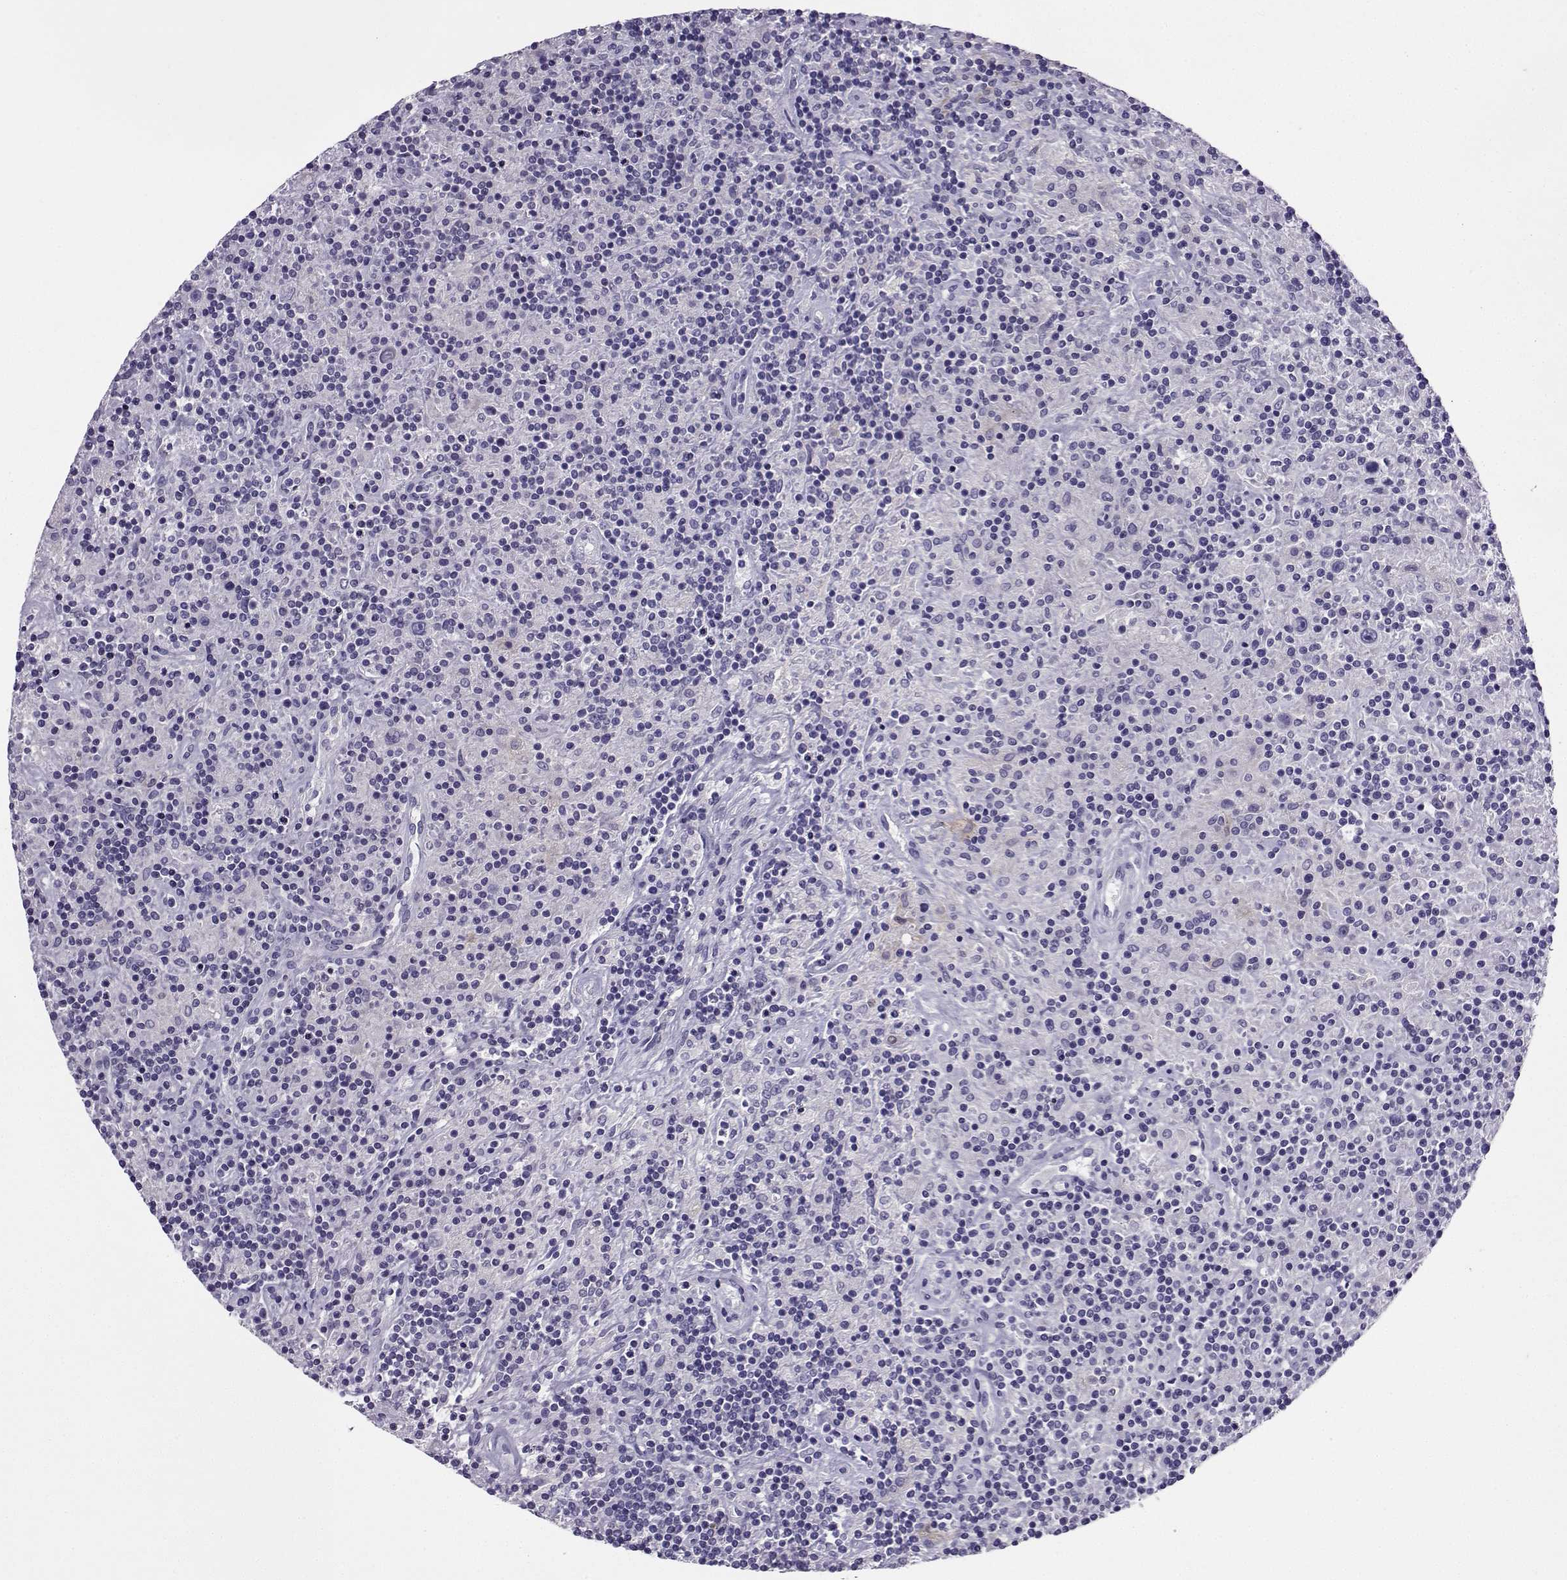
{"staining": {"intensity": "negative", "quantity": "none", "location": "none"}, "tissue": "lymphoma", "cell_type": "Tumor cells", "image_type": "cancer", "snomed": [{"axis": "morphology", "description": "Hodgkin's disease, NOS"}, {"axis": "topography", "description": "Lymph node"}], "caption": "This is an immunohistochemistry (IHC) micrograph of human lymphoma. There is no positivity in tumor cells.", "gene": "LINGO1", "patient": {"sex": "male", "age": 70}}